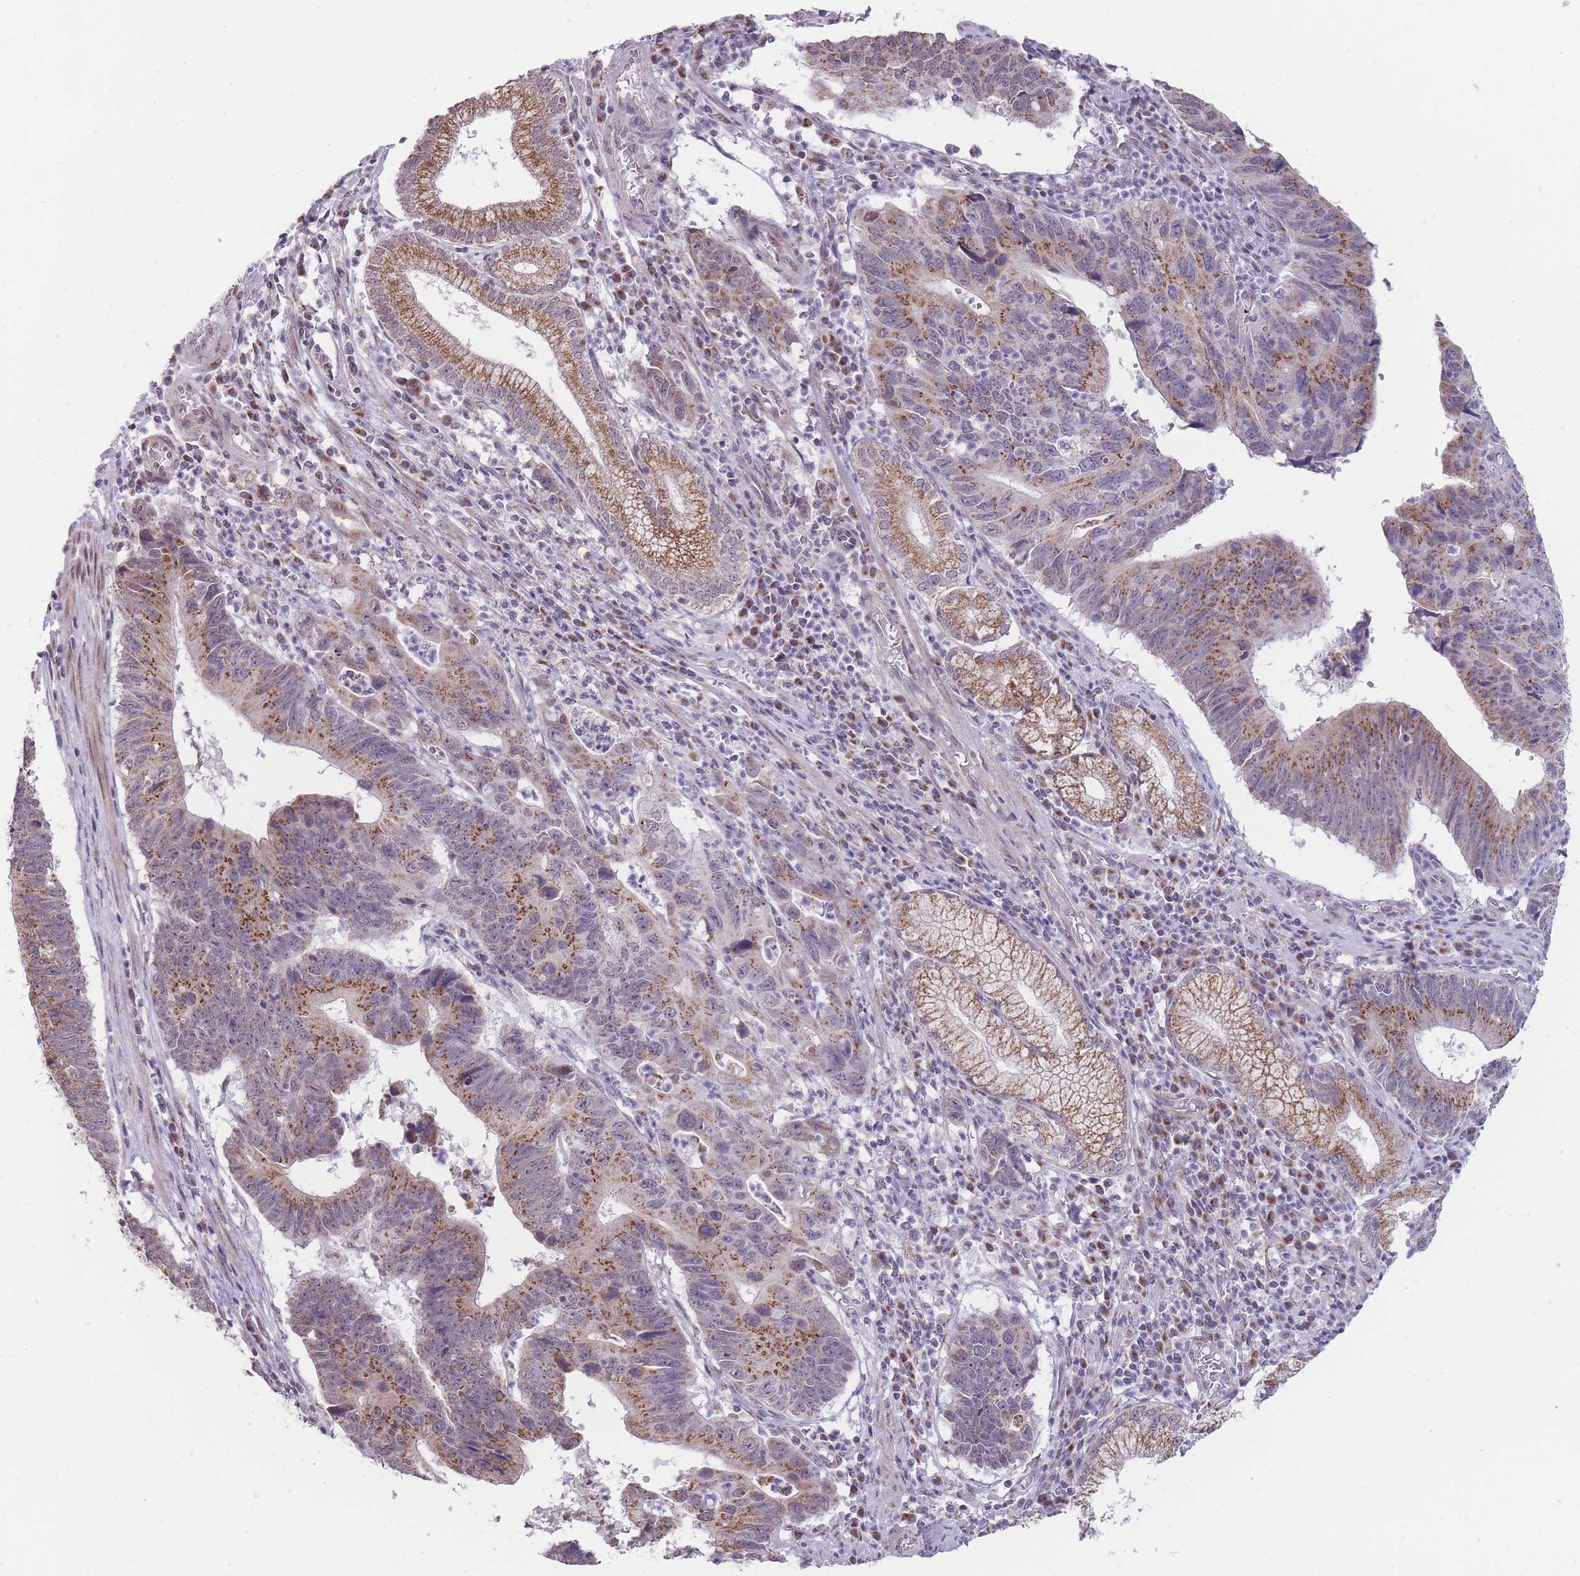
{"staining": {"intensity": "moderate", "quantity": ">75%", "location": "cytoplasmic/membranous"}, "tissue": "stomach cancer", "cell_type": "Tumor cells", "image_type": "cancer", "snomed": [{"axis": "morphology", "description": "Adenocarcinoma, NOS"}, {"axis": "topography", "description": "Stomach"}], "caption": "Immunohistochemistry of human stomach adenocarcinoma exhibits medium levels of moderate cytoplasmic/membranous expression in approximately >75% of tumor cells.", "gene": "NELL1", "patient": {"sex": "male", "age": 59}}